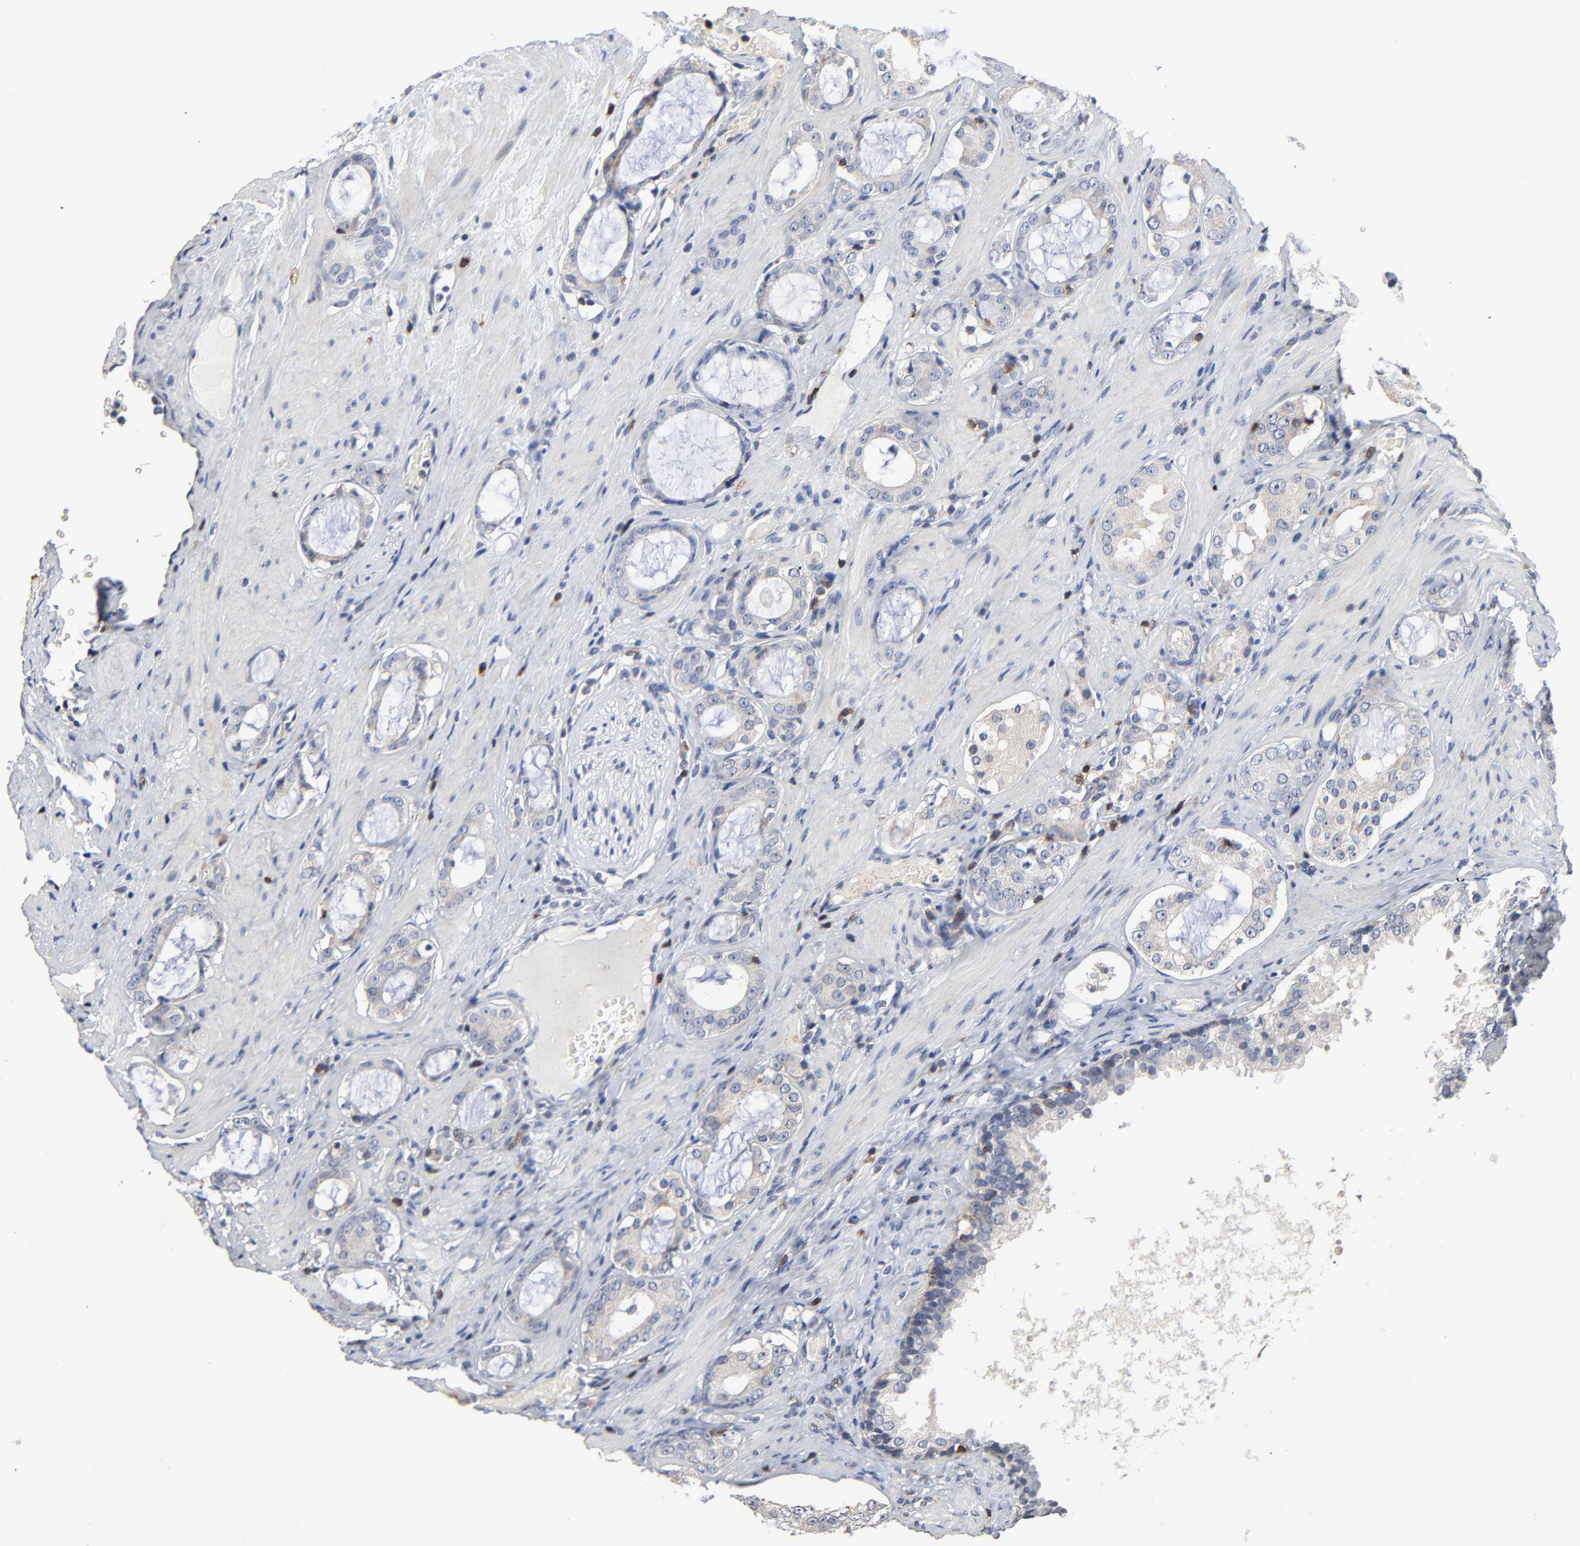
{"staining": {"intensity": "weak", "quantity": "<25%", "location": "cytoplasmic/membranous"}, "tissue": "prostate cancer", "cell_type": "Tumor cells", "image_type": "cancer", "snomed": [{"axis": "morphology", "description": "Adenocarcinoma, Medium grade"}, {"axis": "topography", "description": "Prostate"}], "caption": "This is a photomicrograph of IHC staining of prostate adenocarcinoma (medium-grade), which shows no expression in tumor cells. (DAB immunohistochemistry visualized using brightfield microscopy, high magnification).", "gene": "SKAP1", "patient": {"sex": "male", "age": 73}}